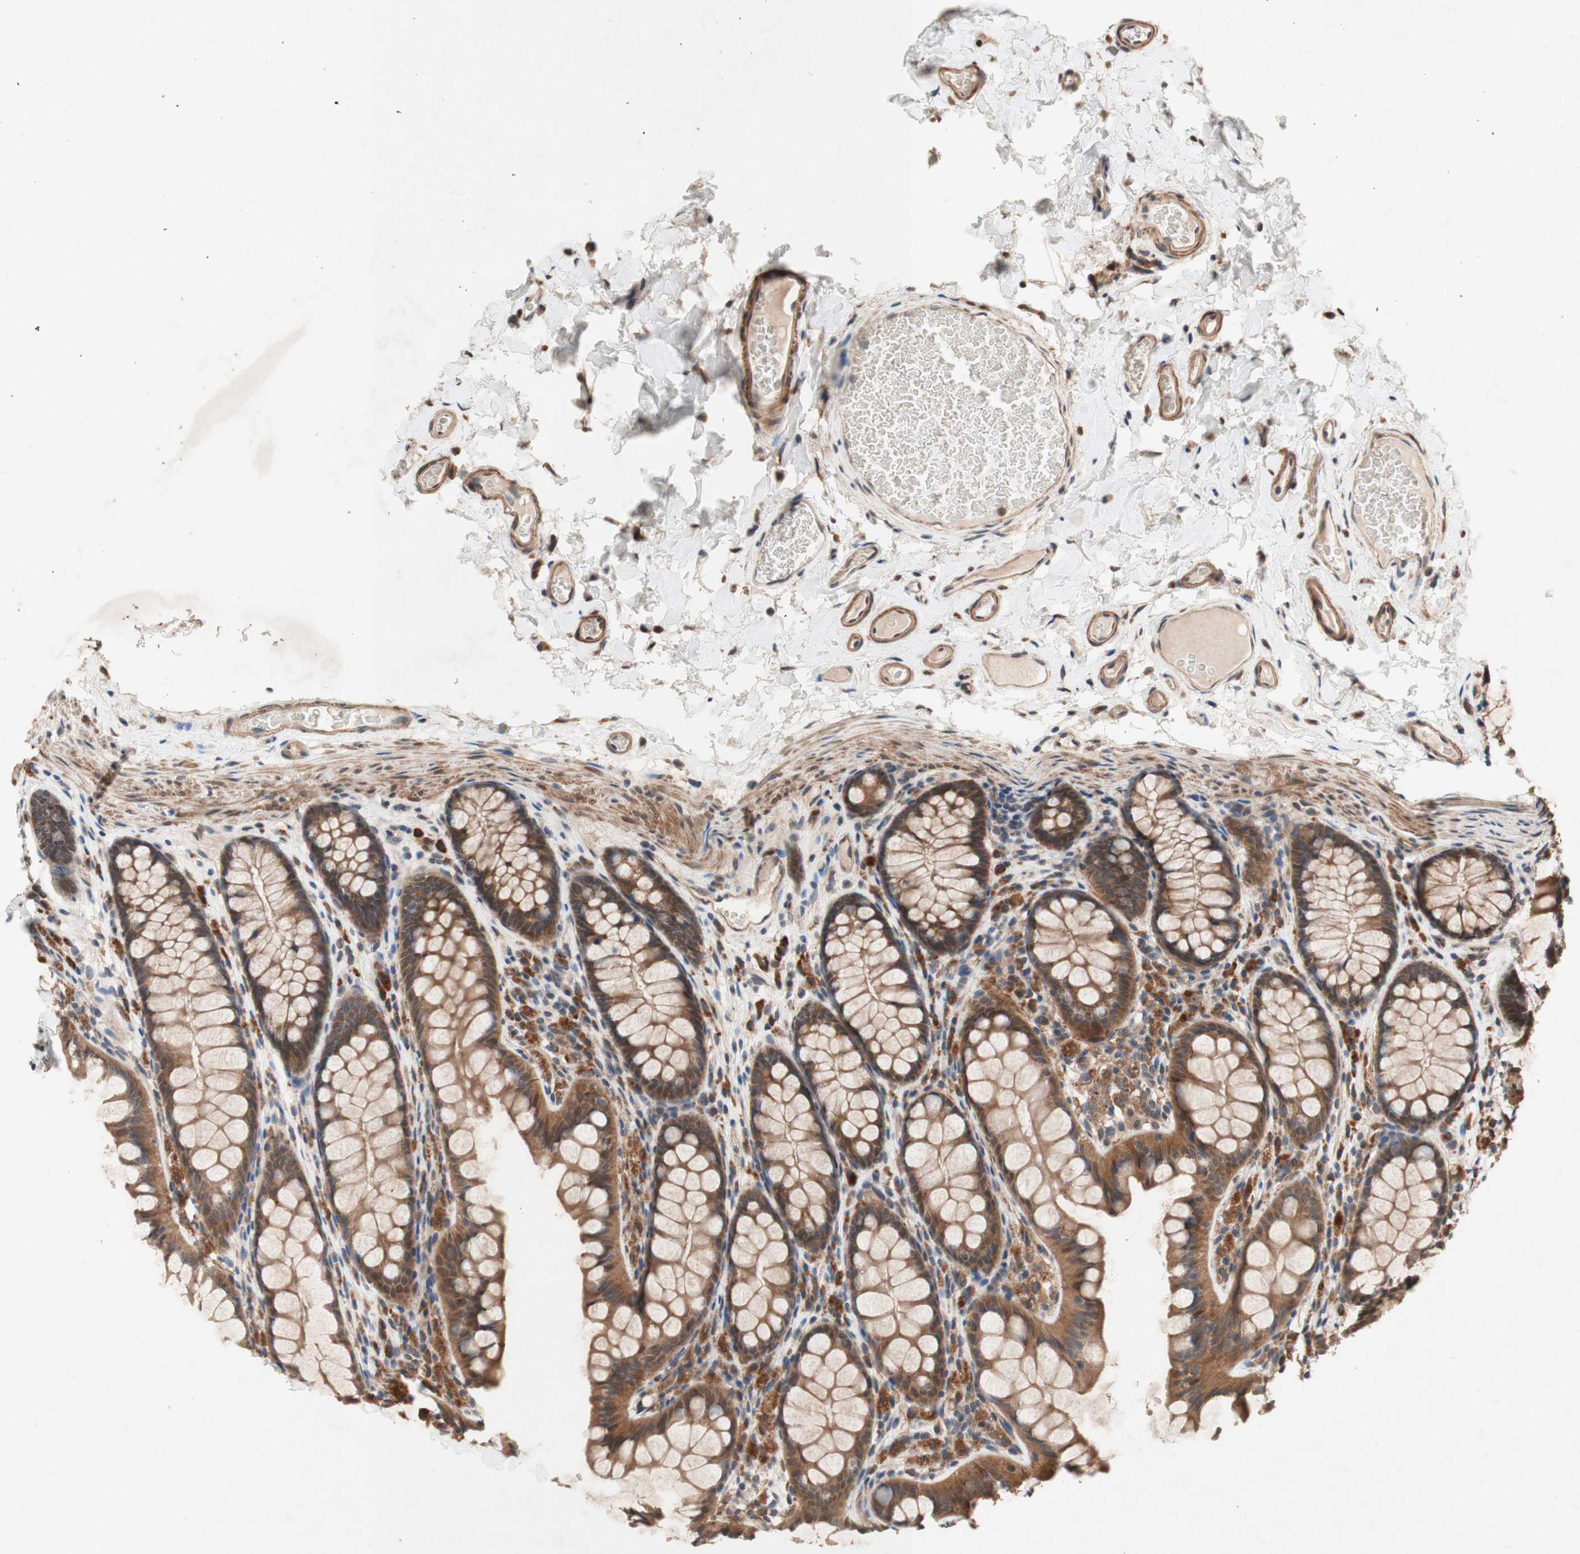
{"staining": {"intensity": "moderate", "quantity": ">75%", "location": "cytoplasmic/membranous"}, "tissue": "colon", "cell_type": "Endothelial cells", "image_type": "normal", "snomed": [{"axis": "morphology", "description": "Normal tissue, NOS"}, {"axis": "topography", "description": "Colon"}], "caption": "Protein expression analysis of benign colon shows moderate cytoplasmic/membranous expression in about >75% of endothelial cells.", "gene": "DDOST", "patient": {"sex": "female", "age": 55}}